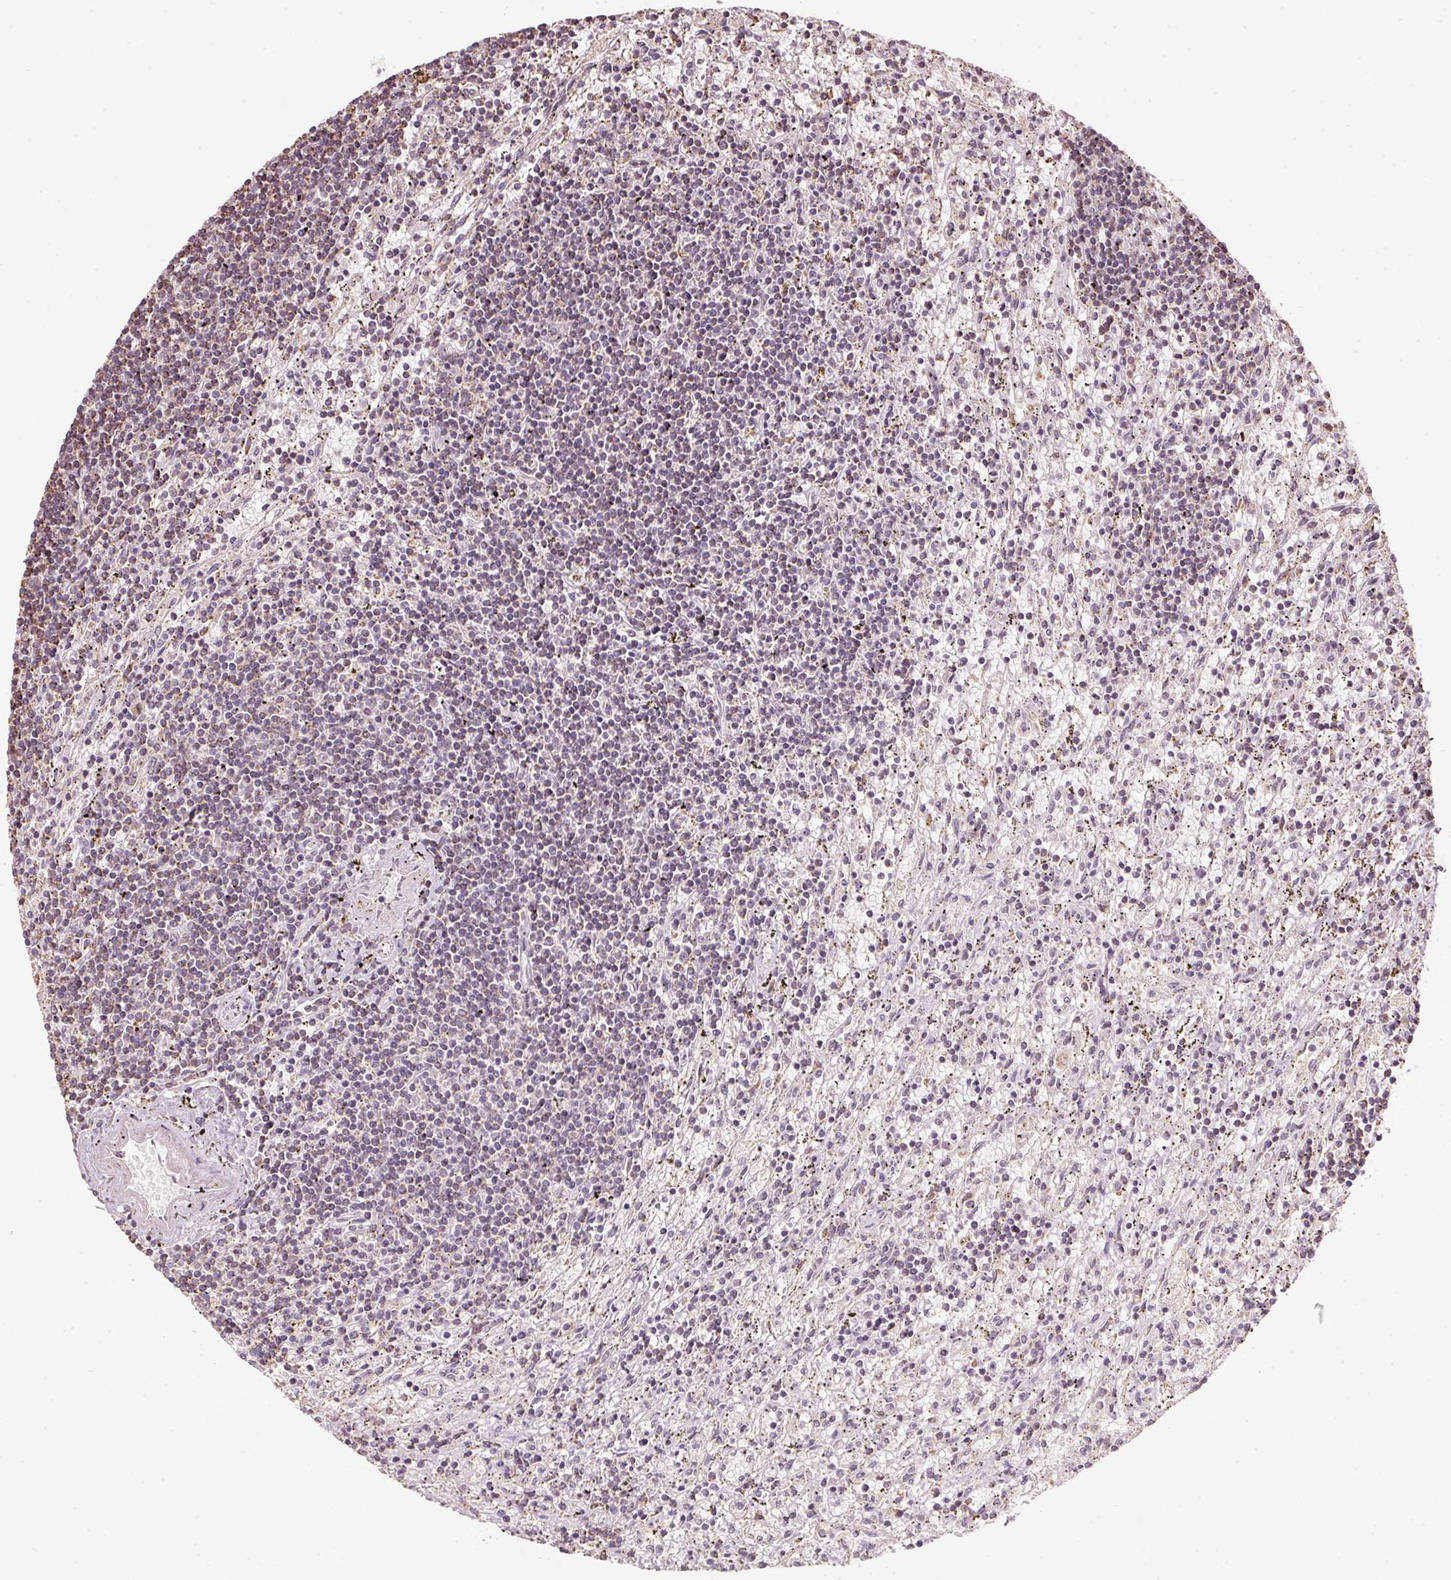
{"staining": {"intensity": "weak", "quantity": "<25%", "location": "cytoplasmic/membranous"}, "tissue": "lymphoma", "cell_type": "Tumor cells", "image_type": "cancer", "snomed": [{"axis": "morphology", "description": "Malignant lymphoma, non-Hodgkin's type, Low grade"}, {"axis": "topography", "description": "Spleen"}], "caption": "The IHC photomicrograph has no significant positivity in tumor cells of malignant lymphoma, non-Hodgkin's type (low-grade) tissue.", "gene": "RAB35", "patient": {"sex": "male", "age": 76}}